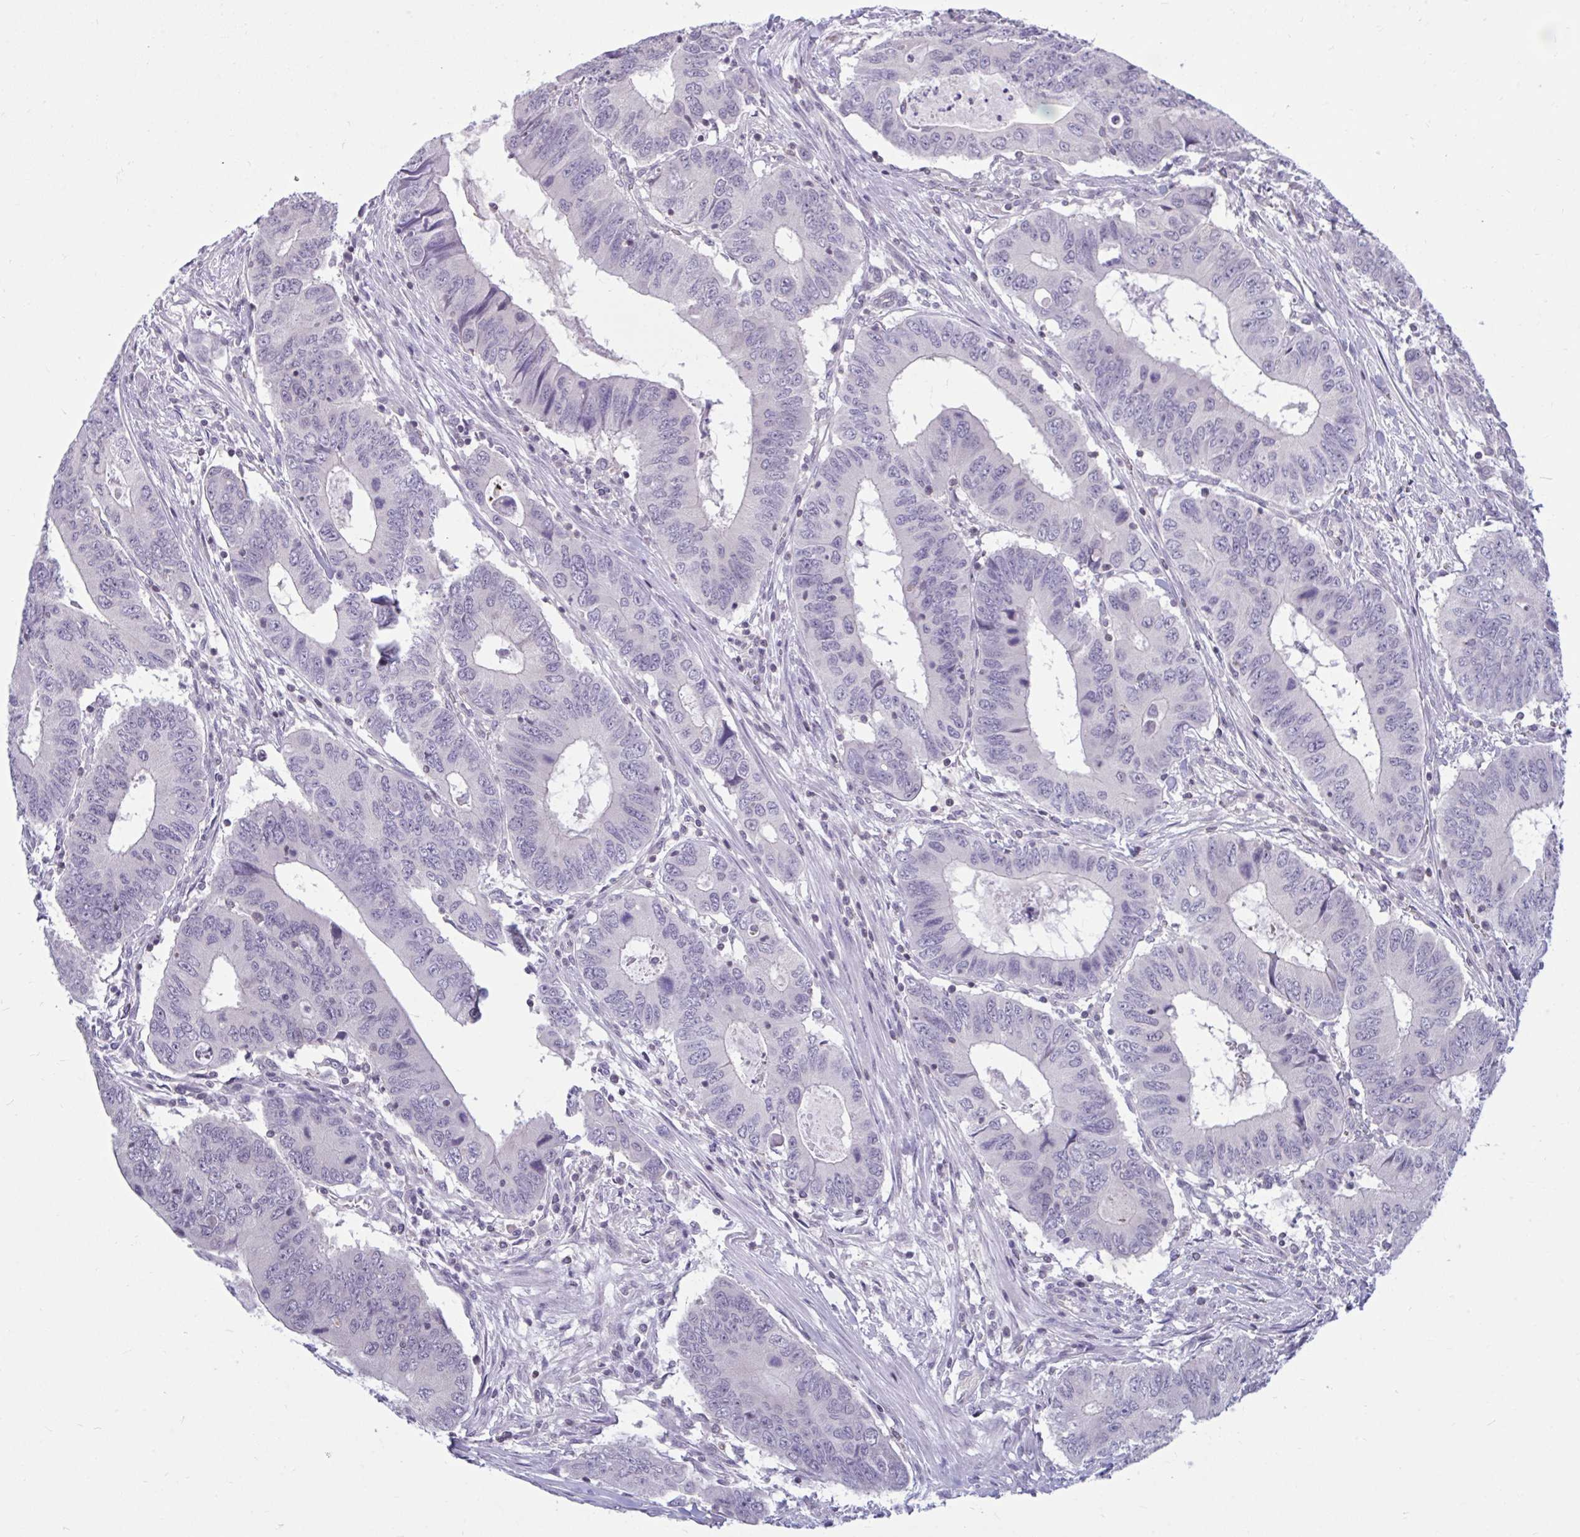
{"staining": {"intensity": "negative", "quantity": "none", "location": "none"}, "tissue": "colorectal cancer", "cell_type": "Tumor cells", "image_type": "cancer", "snomed": [{"axis": "morphology", "description": "Adenocarcinoma, NOS"}, {"axis": "topography", "description": "Colon"}], "caption": "The micrograph displays no significant expression in tumor cells of adenocarcinoma (colorectal).", "gene": "ARPP19", "patient": {"sex": "male", "age": 53}}